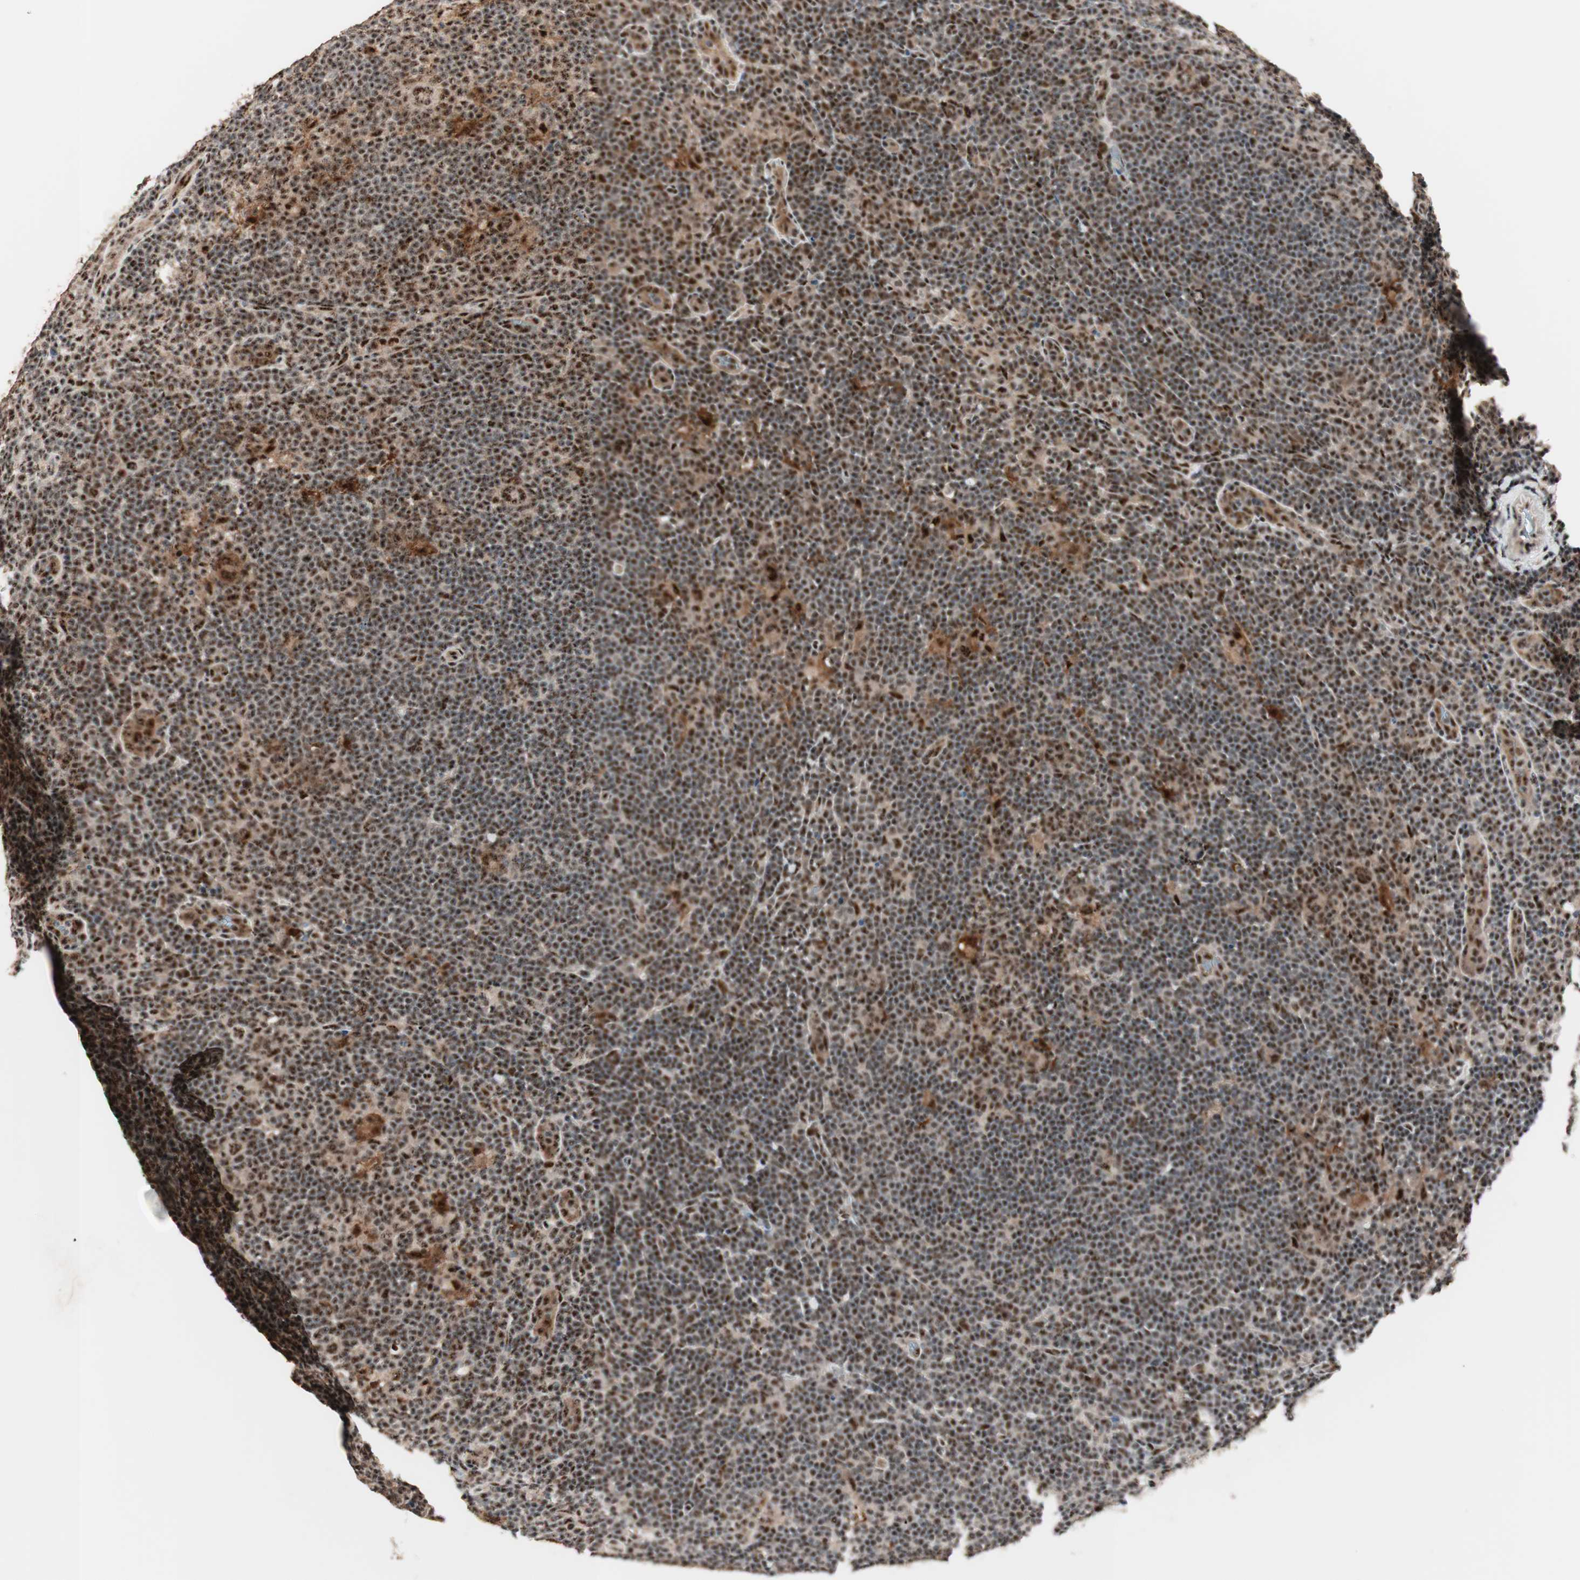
{"staining": {"intensity": "strong", "quantity": ">75%", "location": "cytoplasmic/membranous,nuclear"}, "tissue": "lymphoma", "cell_type": "Tumor cells", "image_type": "cancer", "snomed": [{"axis": "morphology", "description": "Hodgkin's disease, NOS"}, {"axis": "topography", "description": "Lymph node"}], "caption": "Immunohistochemical staining of human Hodgkin's disease exhibits high levels of strong cytoplasmic/membranous and nuclear protein staining in about >75% of tumor cells. The staining was performed using DAB, with brown indicating positive protein expression. Nuclei are stained blue with hematoxylin.", "gene": "NR5A2", "patient": {"sex": "female", "age": 57}}